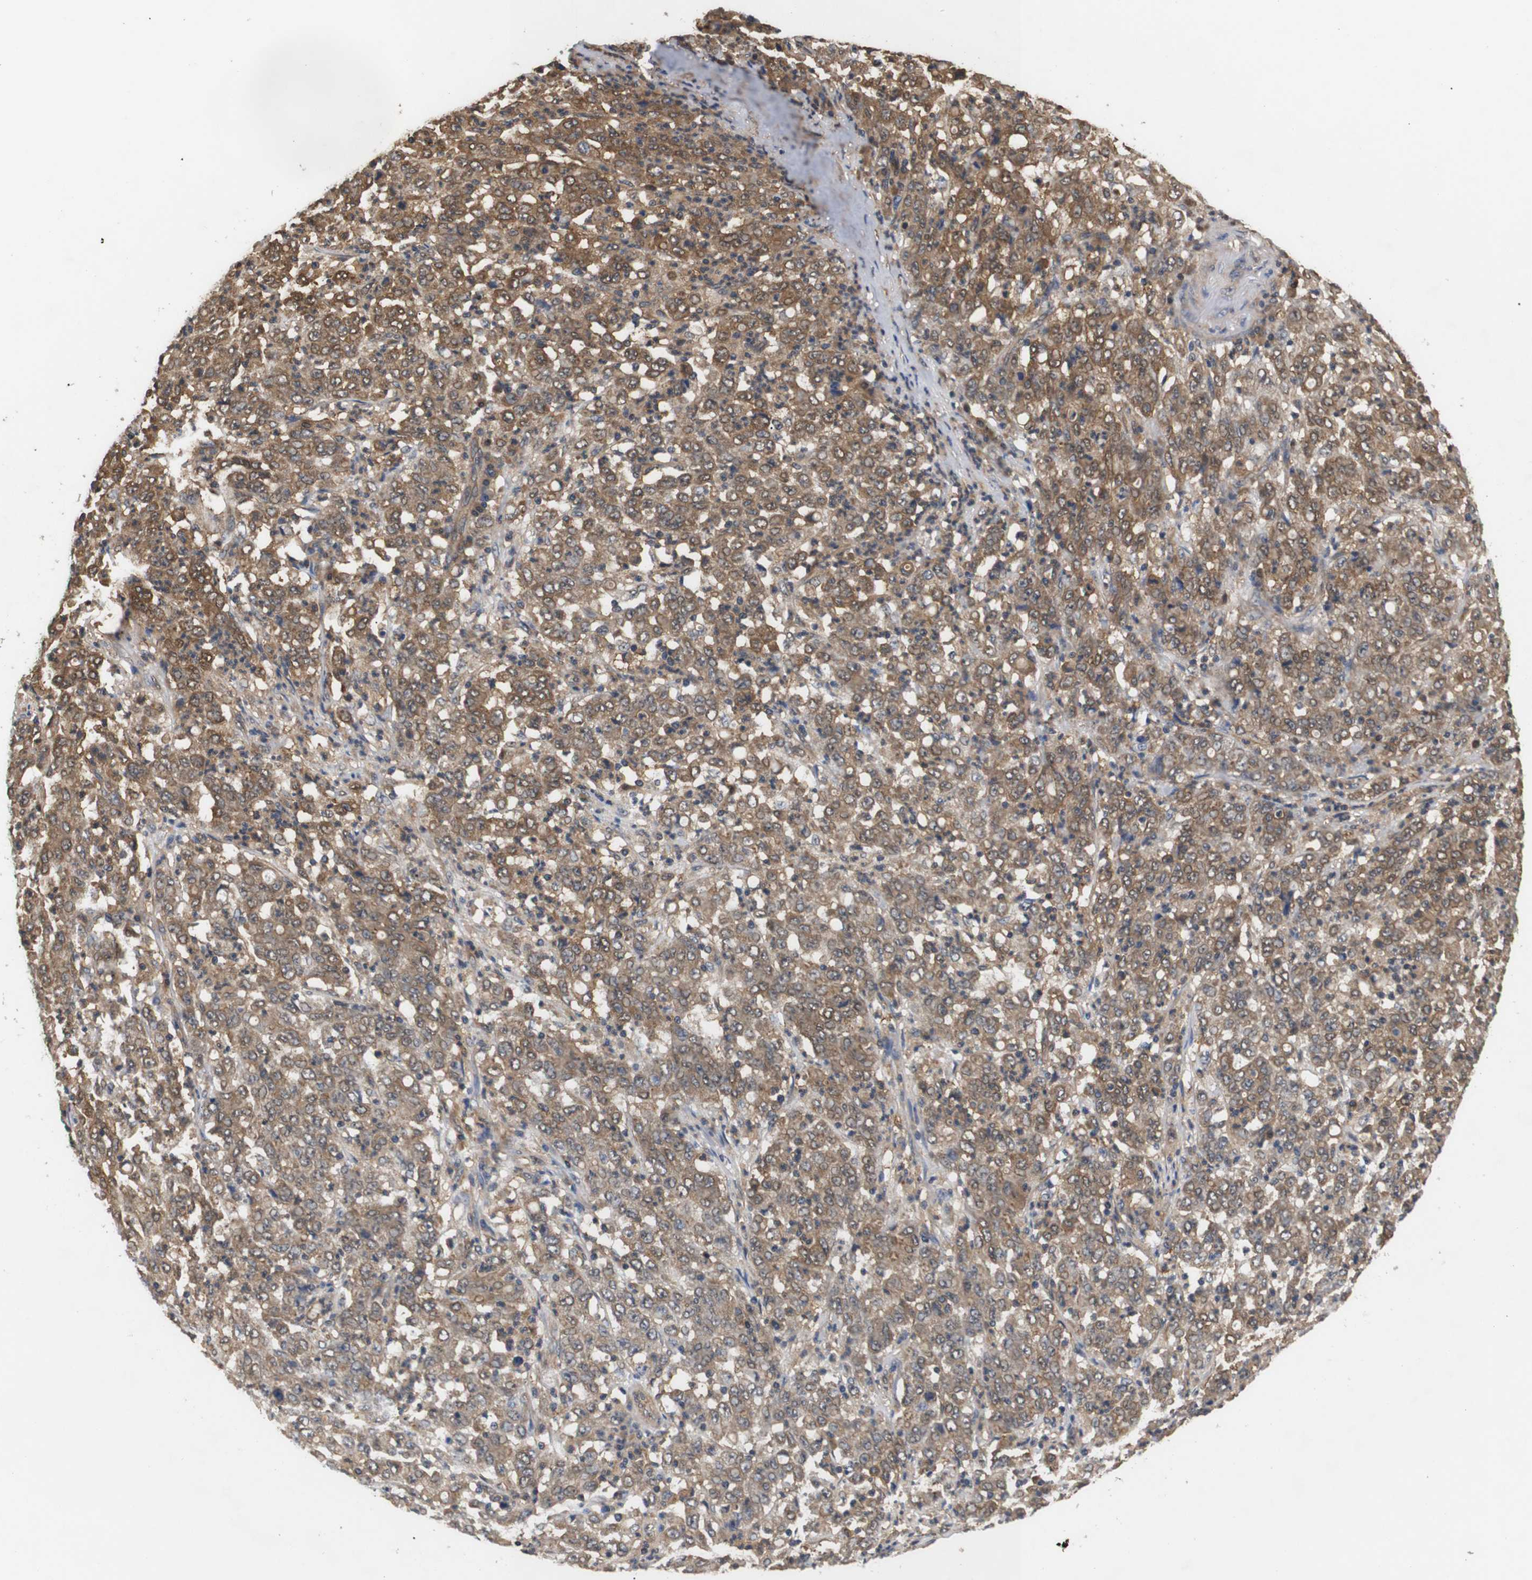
{"staining": {"intensity": "moderate", "quantity": ">75%", "location": "cytoplasmic/membranous"}, "tissue": "stomach cancer", "cell_type": "Tumor cells", "image_type": "cancer", "snomed": [{"axis": "morphology", "description": "Adenocarcinoma, NOS"}, {"axis": "topography", "description": "Stomach, lower"}], "caption": "A brown stain shows moderate cytoplasmic/membranous positivity of a protein in human stomach cancer tumor cells. (brown staining indicates protein expression, while blue staining denotes nuclei).", "gene": "DDR1", "patient": {"sex": "female", "age": 71}}